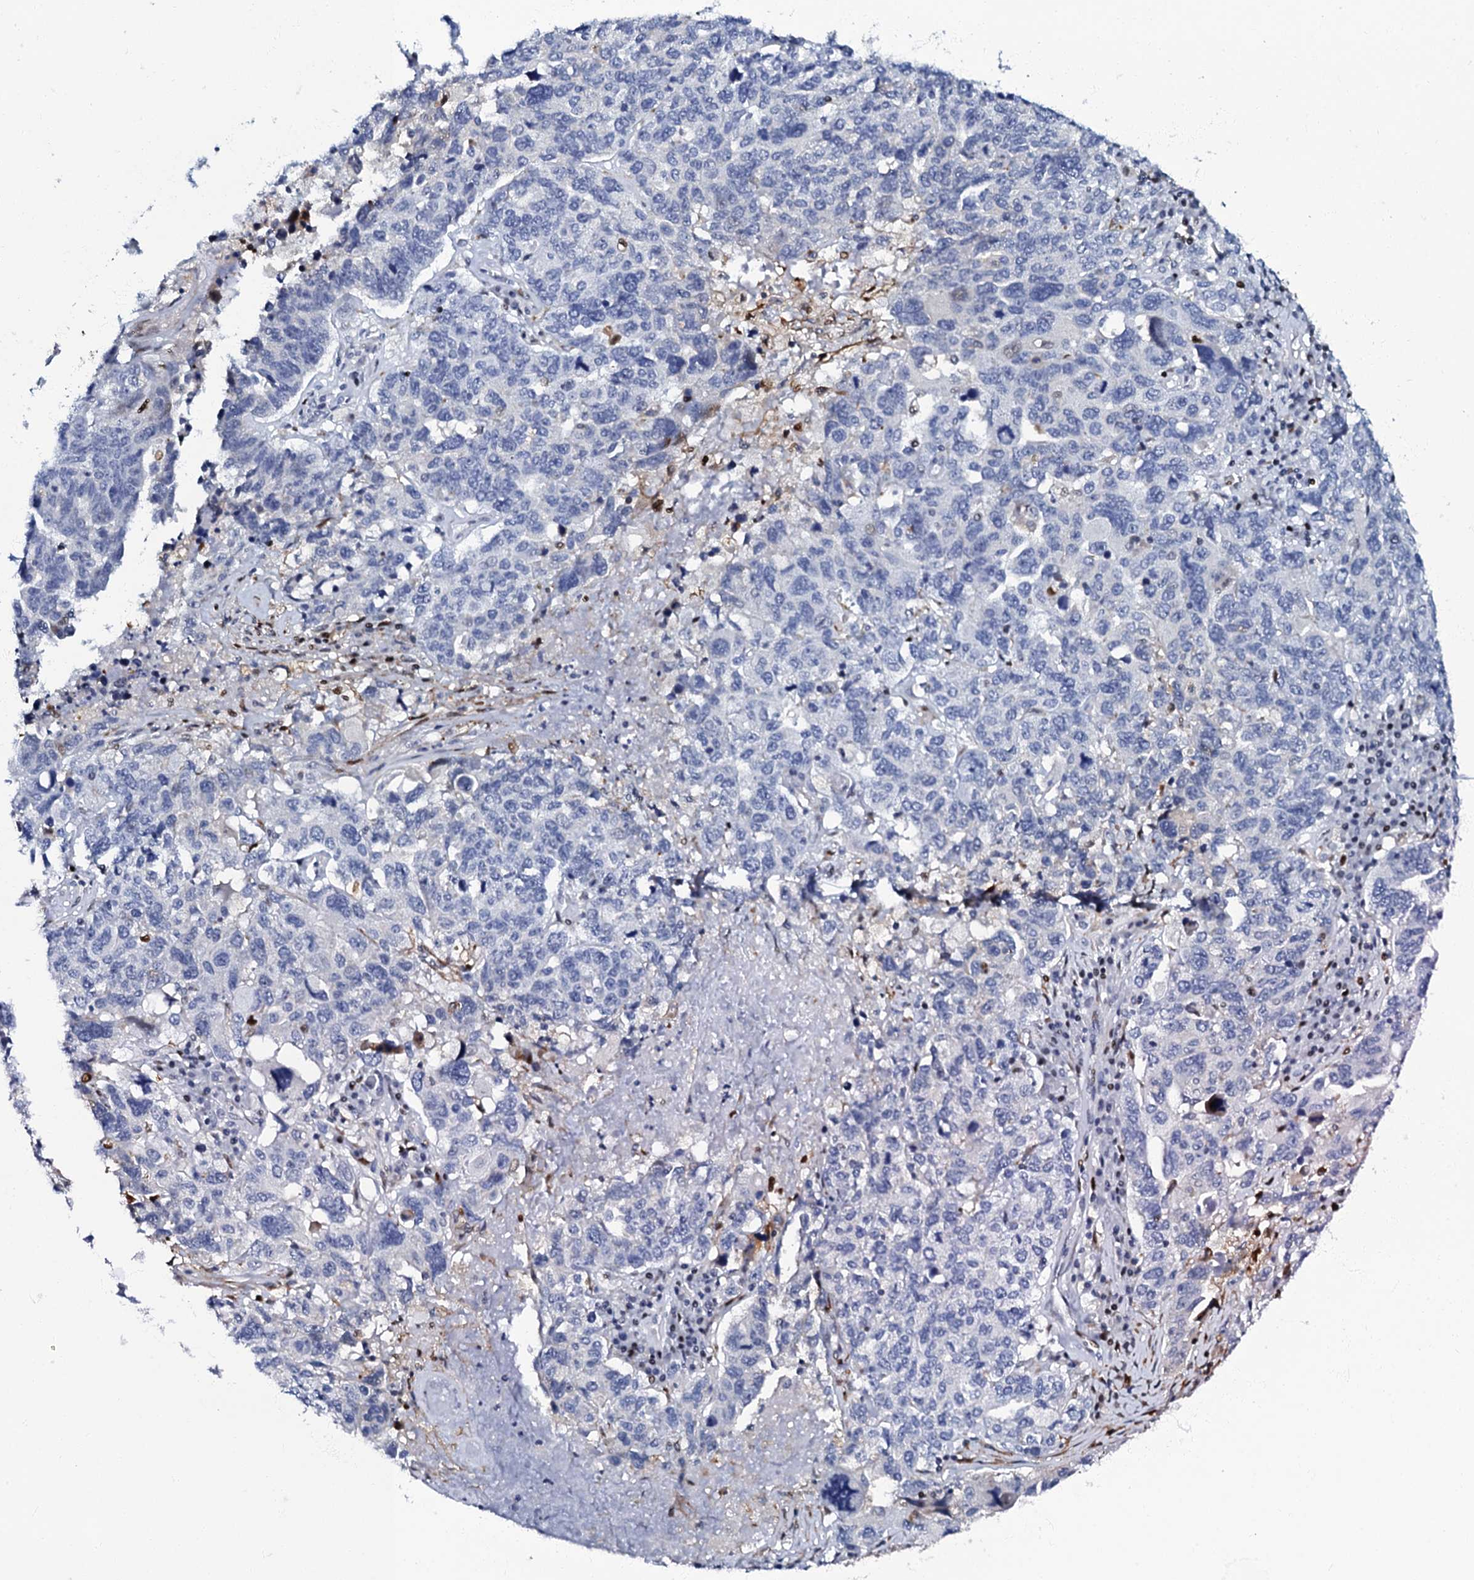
{"staining": {"intensity": "negative", "quantity": "none", "location": "none"}, "tissue": "ovarian cancer", "cell_type": "Tumor cells", "image_type": "cancer", "snomed": [{"axis": "morphology", "description": "Carcinoma, endometroid"}, {"axis": "topography", "description": "Ovary"}], "caption": "Ovarian cancer was stained to show a protein in brown. There is no significant positivity in tumor cells. The staining is performed using DAB (3,3'-diaminobenzidine) brown chromogen with nuclei counter-stained in using hematoxylin.", "gene": "MFSD5", "patient": {"sex": "female", "age": 62}}